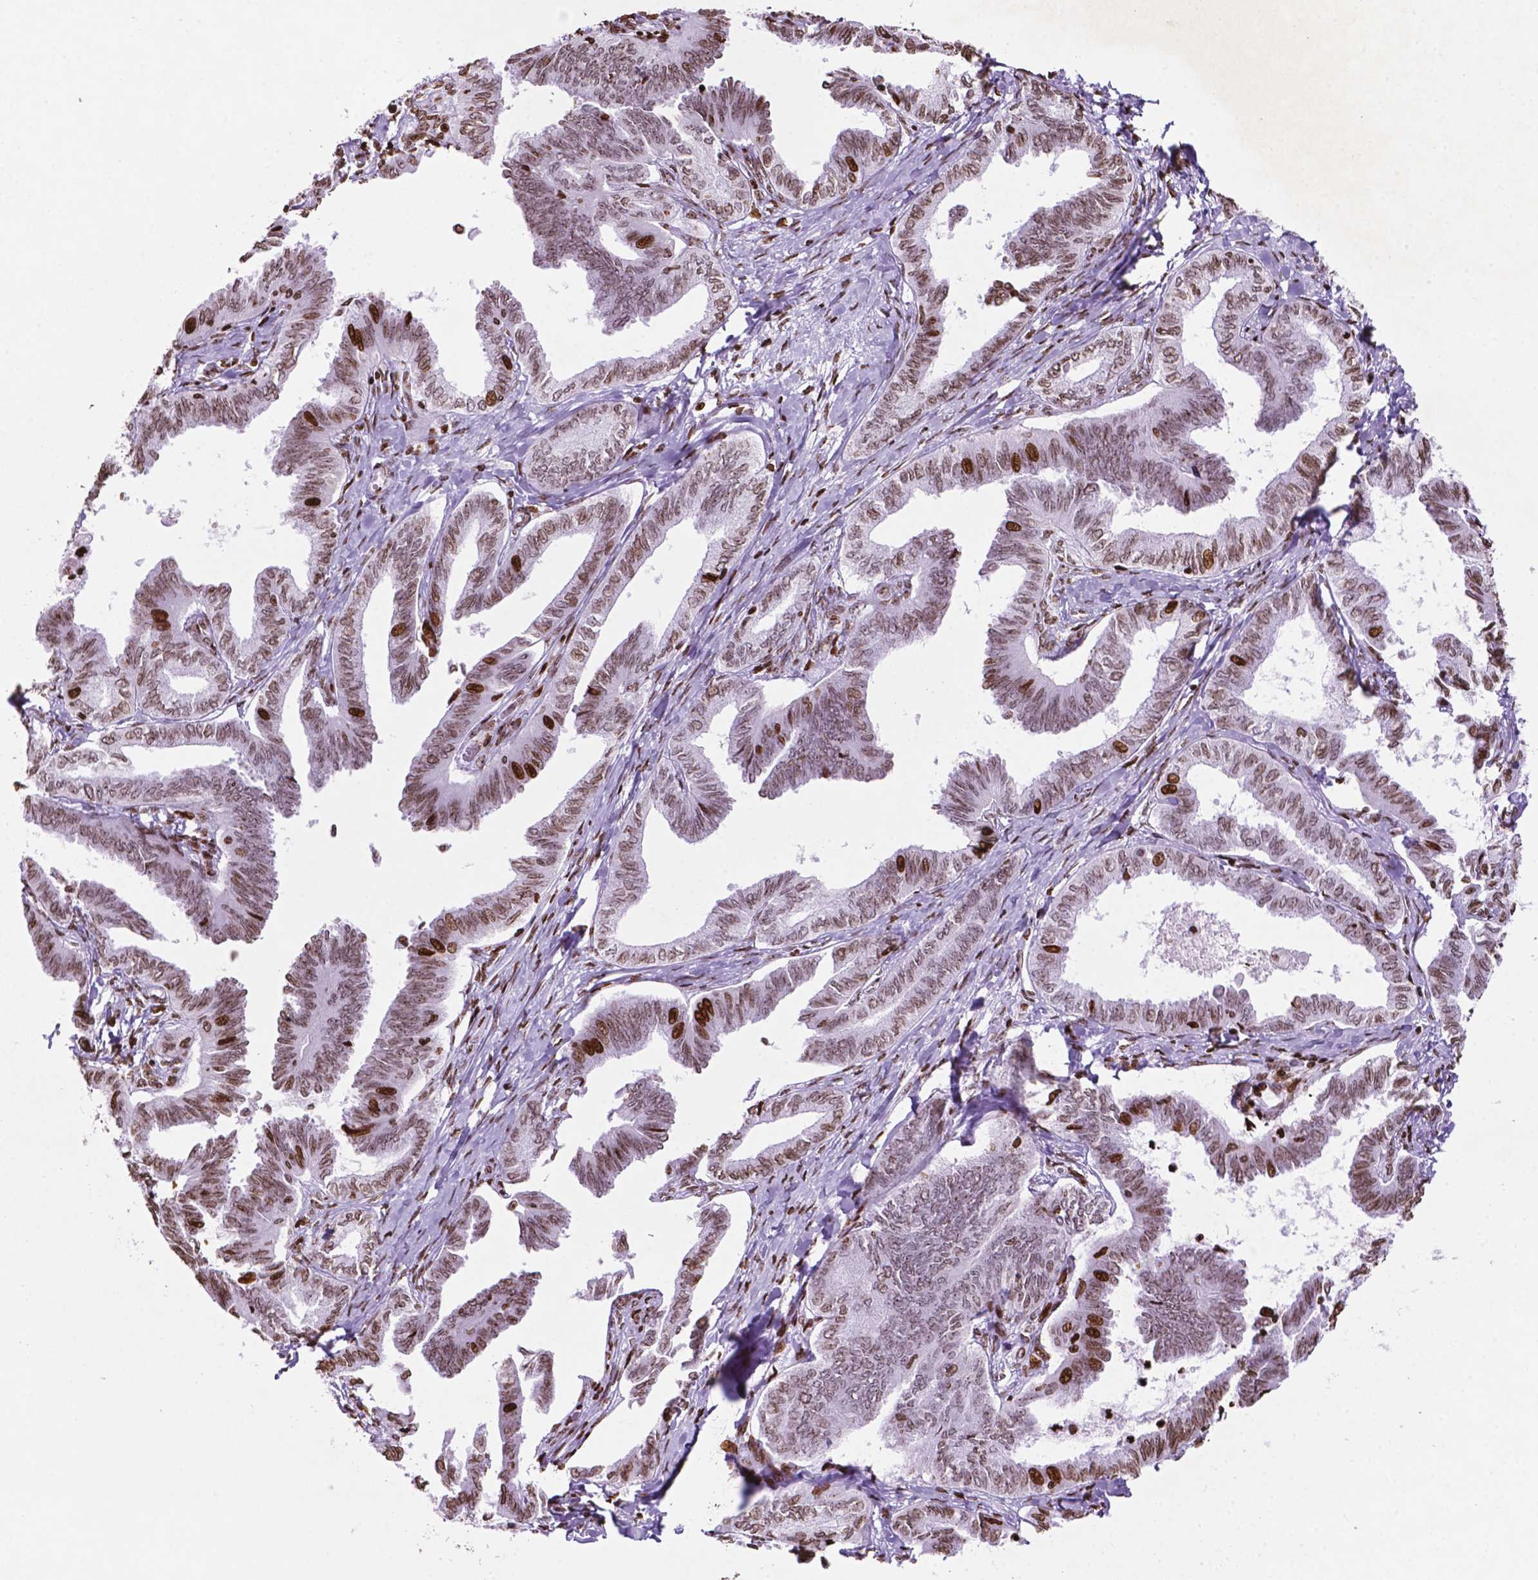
{"staining": {"intensity": "strong", "quantity": "<25%", "location": "nuclear"}, "tissue": "ovarian cancer", "cell_type": "Tumor cells", "image_type": "cancer", "snomed": [{"axis": "morphology", "description": "Carcinoma, endometroid"}, {"axis": "topography", "description": "Ovary"}], "caption": "Immunohistochemical staining of human endometroid carcinoma (ovarian) shows medium levels of strong nuclear protein expression in approximately <25% of tumor cells.", "gene": "TMEM250", "patient": {"sex": "female", "age": 70}}